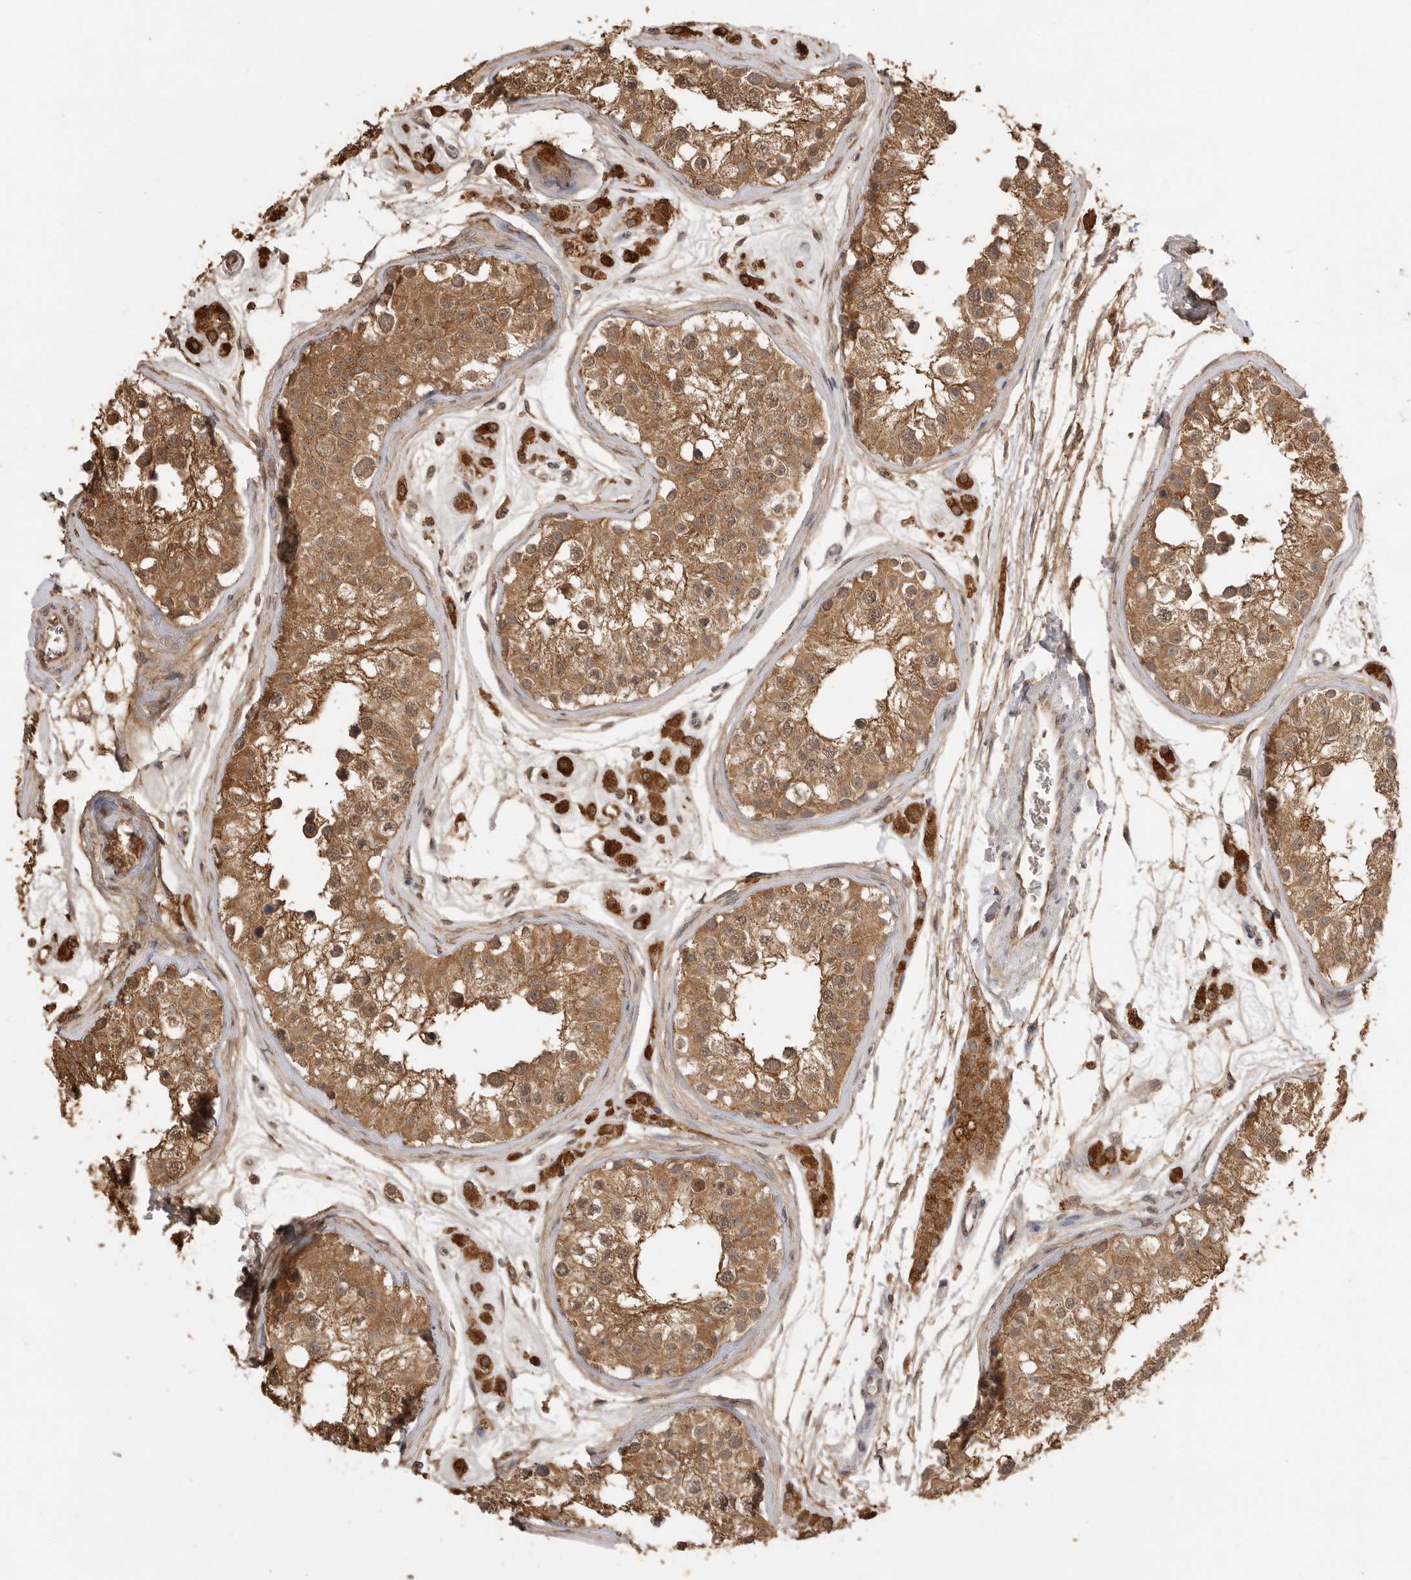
{"staining": {"intensity": "moderate", "quantity": ">75%", "location": "cytoplasmic/membranous"}, "tissue": "testis", "cell_type": "Cells in seminiferous ducts", "image_type": "normal", "snomed": [{"axis": "morphology", "description": "Normal tissue, NOS"}, {"axis": "morphology", "description": "Adenocarcinoma, metastatic, NOS"}, {"axis": "topography", "description": "Testis"}], "caption": "Protein staining of benign testis displays moderate cytoplasmic/membranous staining in about >75% of cells in seminiferous ducts. The staining is performed using DAB brown chromogen to label protein expression. The nuclei are counter-stained blue using hematoxylin.", "gene": "JAG2", "patient": {"sex": "male", "age": 26}}